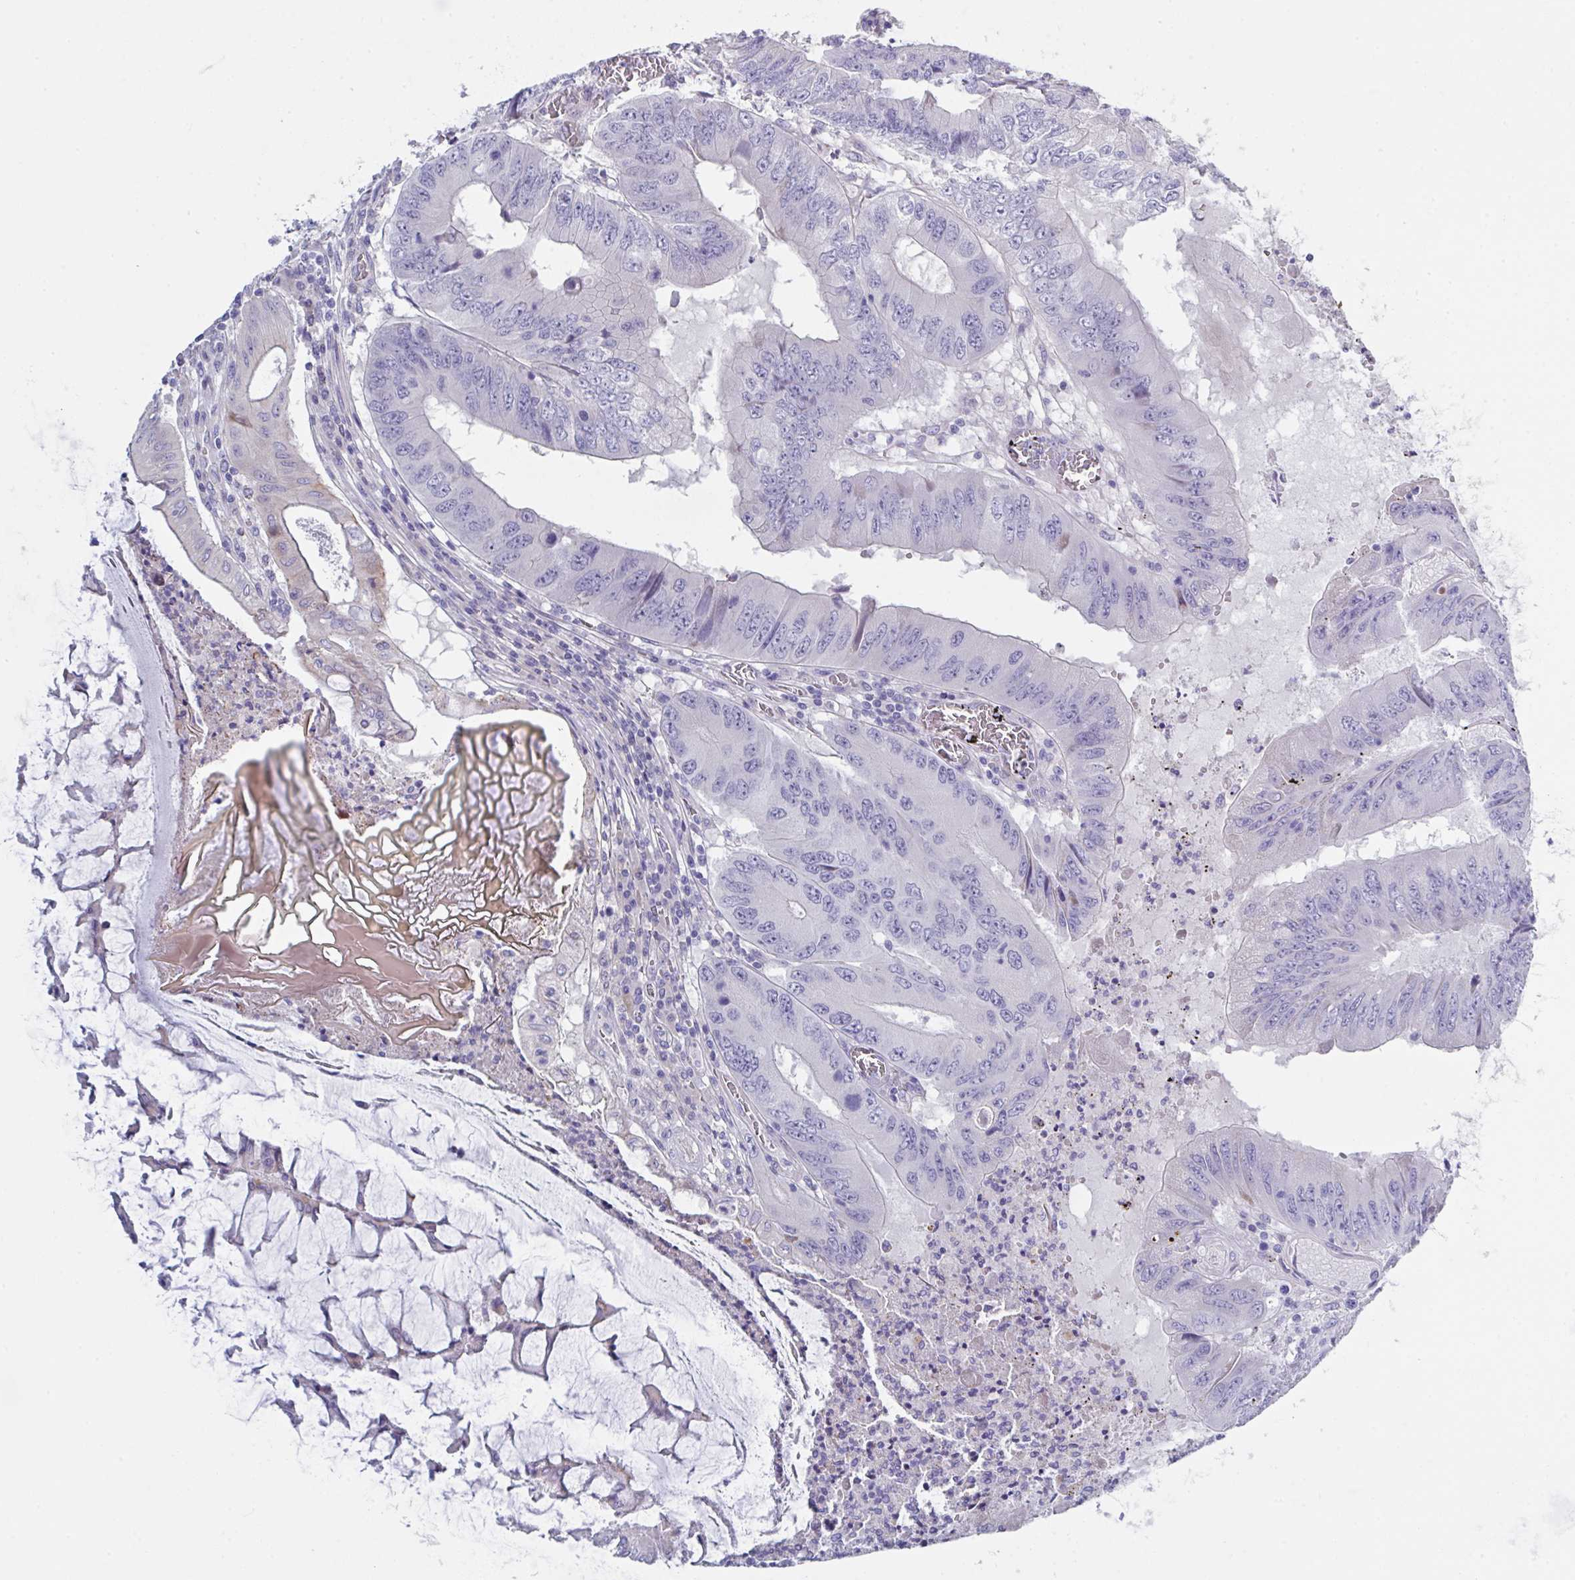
{"staining": {"intensity": "negative", "quantity": "none", "location": "none"}, "tissue": "colorectal cancer", "cell_type": "Tumor cells", "image_type": "cancer", "snomed": [{"axis": "morphology", "description": "Adenocarcinoma, NOS"}, {"axis": "topography", "description": "Colon"}], "caption": "A photomicrograph of human colorectal cancer (adenocarcinoma) is negative for staining in tumor cells.", "gene": "FBXO47", "patient": {"sex": "male", "age": 53}}